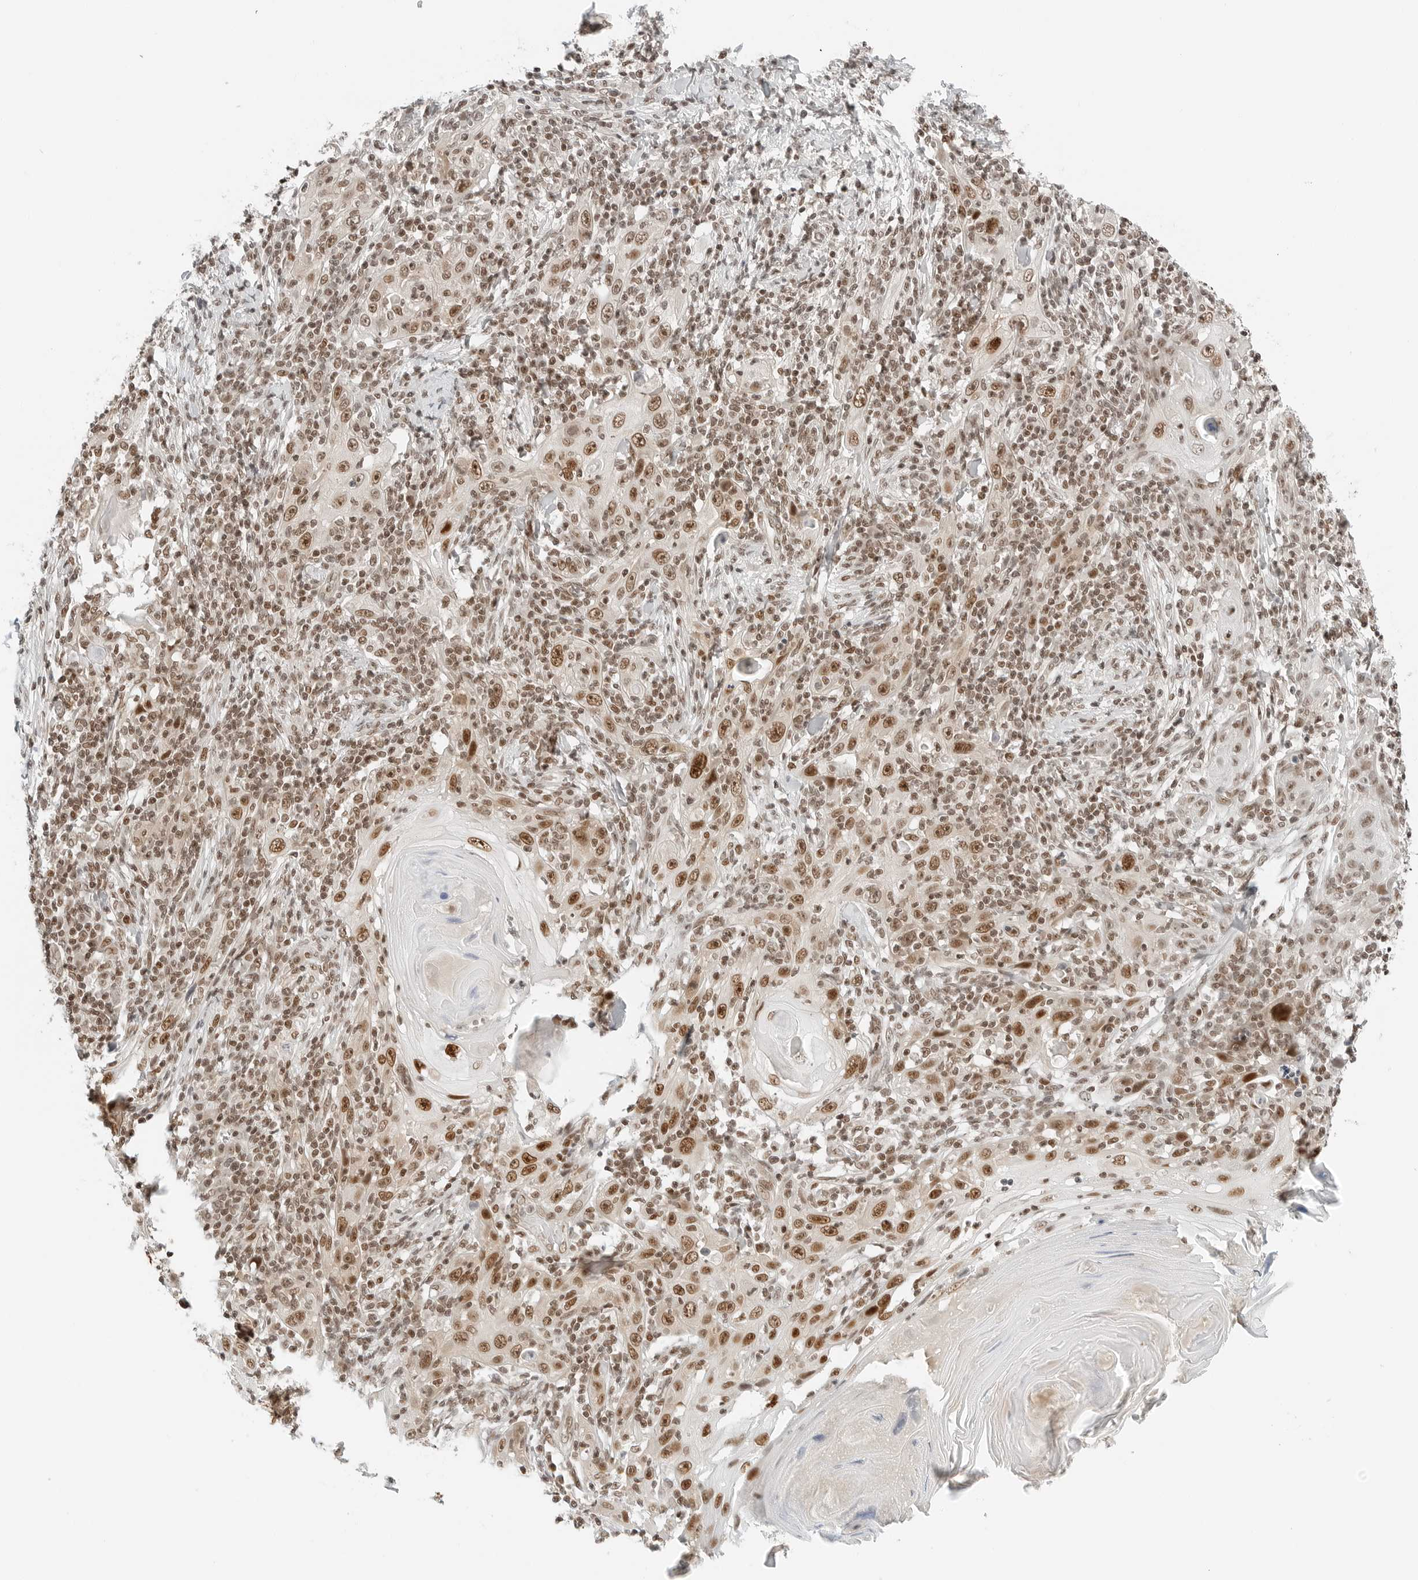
{"staining": {"intensity": "moderate", "quantity": ">75%", "location": "nuclear"}, "tissue": "skin cancer", "cell_type": "Tumor cells", "image_type": "cancer", "snomed": [{"axis": "morphology", "description": "Squamous cell carcinoma, NOS"}, {"axis": "topography", "description": "Skin"}], "caption": "Skin cancer stained with immunohistochemistry (IHC) reveals moderate nuclear staining in approximately >75% of tumor cells. The protein of interest is stained brown, and the nuclei are stained in blue (DAB IHC with brightfield microscopy, high magnification).", "gene": "CRTC2", "patient": {"sex": "female", "age": 88}}